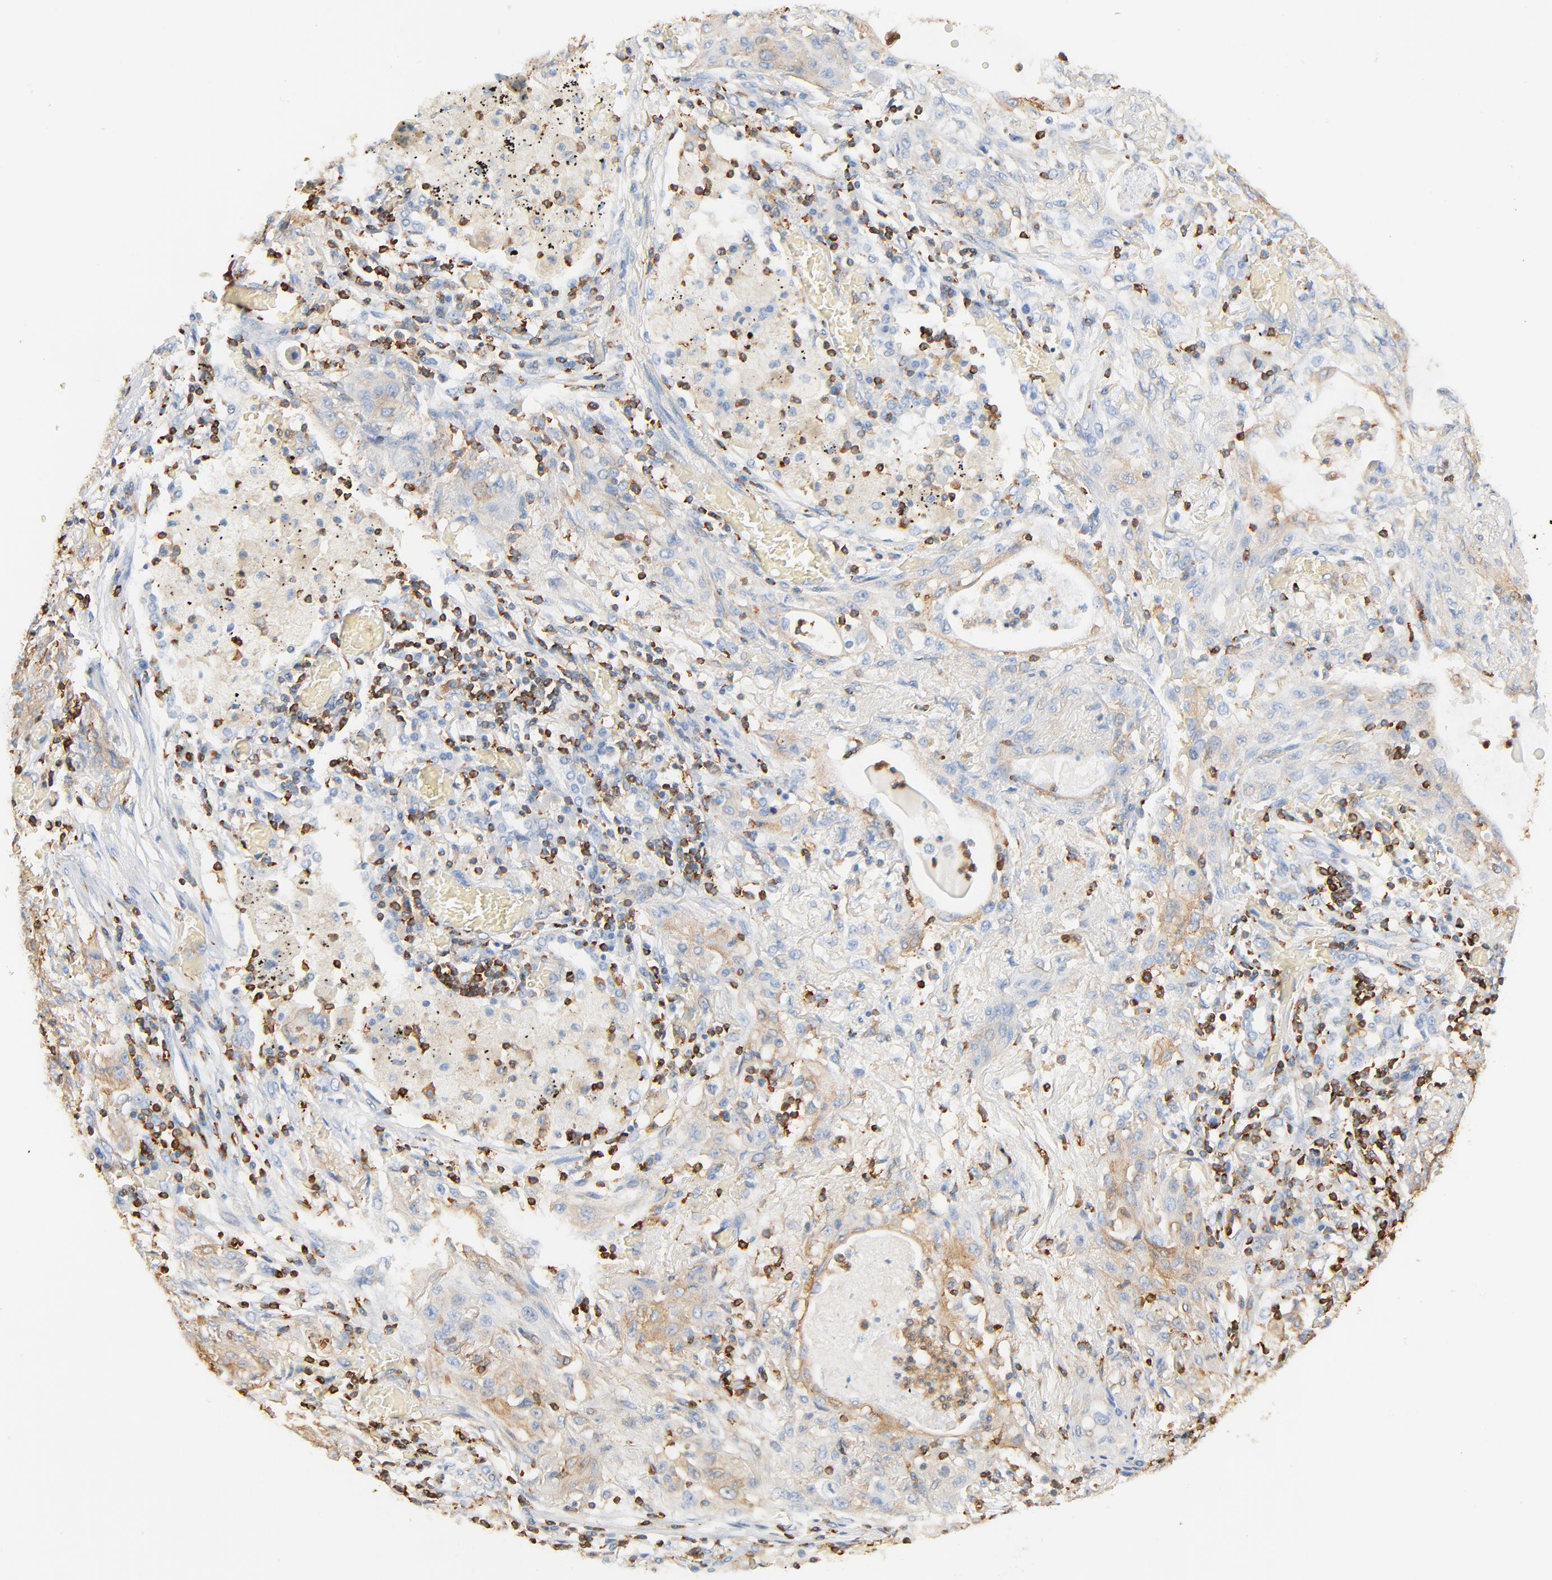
{"staining": {"intensity": "weak", "quantity": "<25%", "location": "cytoplasmic/membranous"}, "tissue": "lung cancer", "cell_type": "Tumor cells", "image_type": "cancer", "snomed": [{"axis": "morphology", "description": "Squamous cell carcinoma, NOS"}, {"axis": "topography", "description": "Lung"}], "caption": "High magnification brightfield microscopy of squamous cell carcinoma (lung) stained with DAB (brown) and counterstained with hematoxylin (blue): tumor cells show no significant expression.", "gene": "SH3KBP1", "patient": {"sex": "female", "age": 47}}